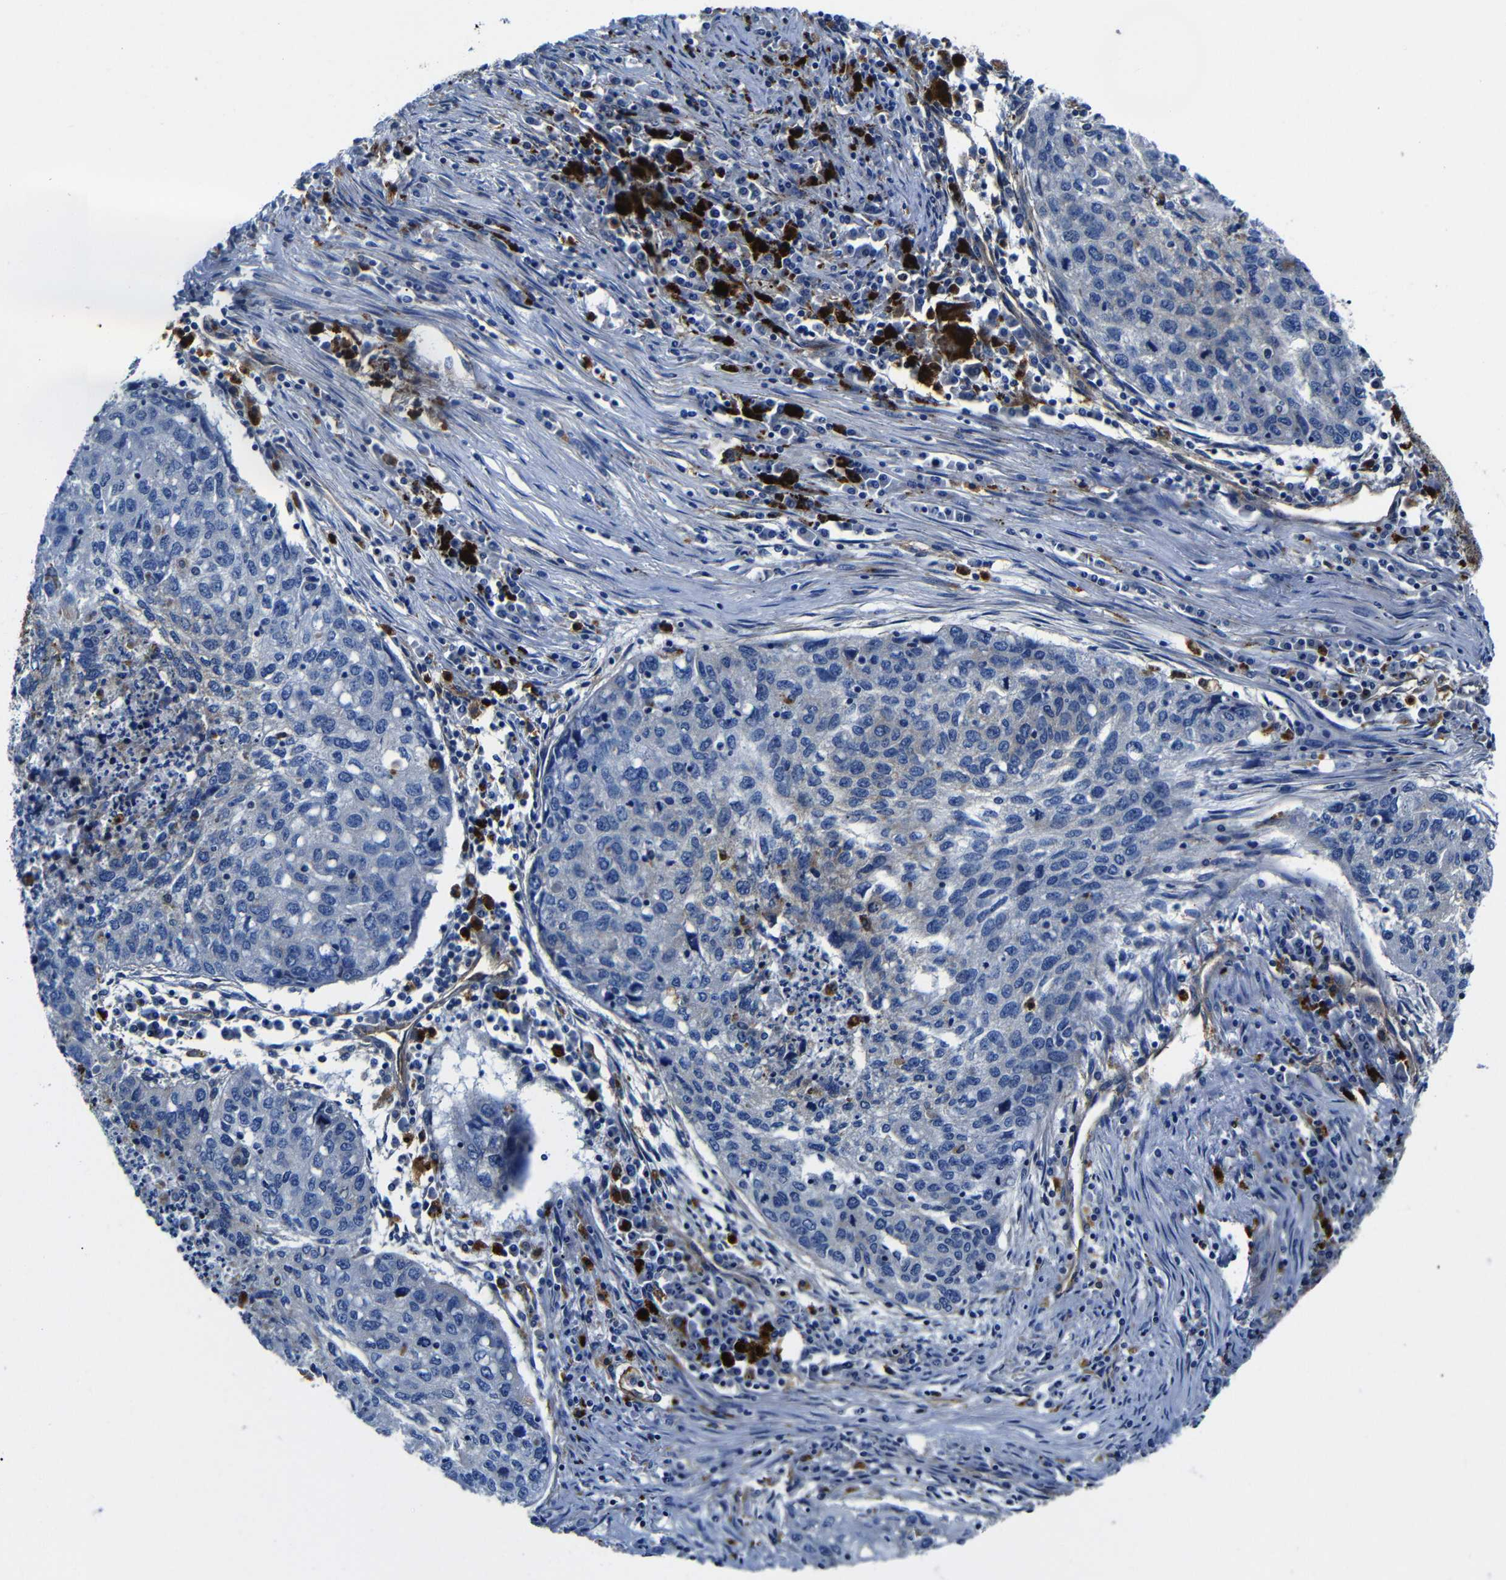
{"staining": {"intensity": "negative", "quantity": "none", "location": "none"}, "tissue": "lung cancer", "cell_type": "Tumor cells", "image_type": "cancer", "snomed": [{"axis": "morphology", "description": "Squamous cell carcinoma, NOS"}, {"axis": "topography", "description": "Lung"}], "caption": "There is no significant positivity in tumor cells of squamous cell carcinoma (lung).", "gene": "GIMAP2", "patient": {"sex": "female", "age": 63}}